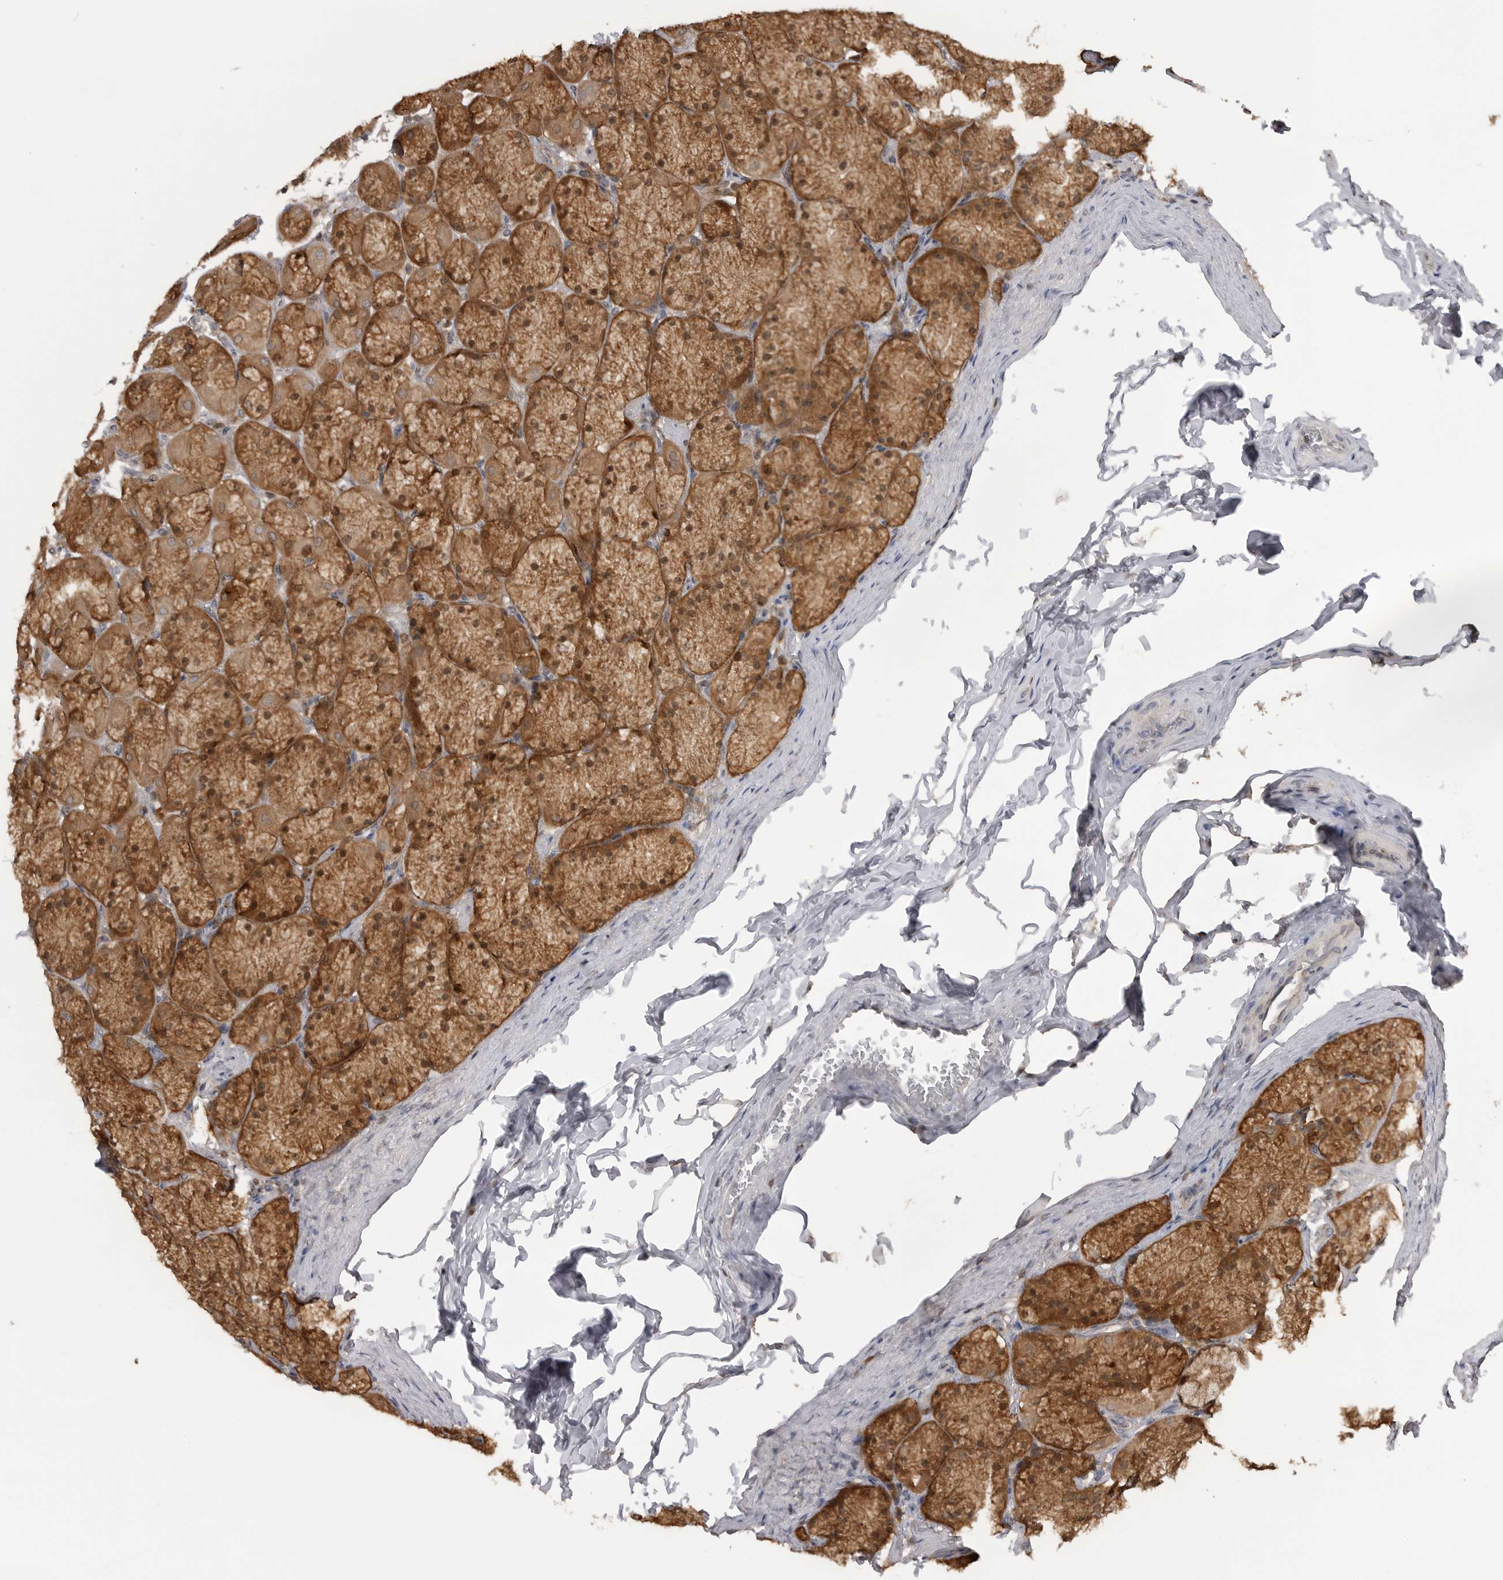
{"staining": {"intensity": "strong", "quantity": ">75%", "location": "cytoplasmic/membranous,nuclear"}, "tissue": "stomach", "cell_type": "Glandular cells", "image_type": "normal", "snomed": [{"axis": "morphology", "description": "Normal tissue, NOS"}, {"axis": "topography", "description": "Stomach, upper"}], "caption": "Glandular cells demonstrate high levels of strong cytoplasmic/membranous,nuclear expression in approximately >75% of cells in unremarkable human stomach.", "gene": "MAPK13", "patient": {"sex": "female", "age": 56}}